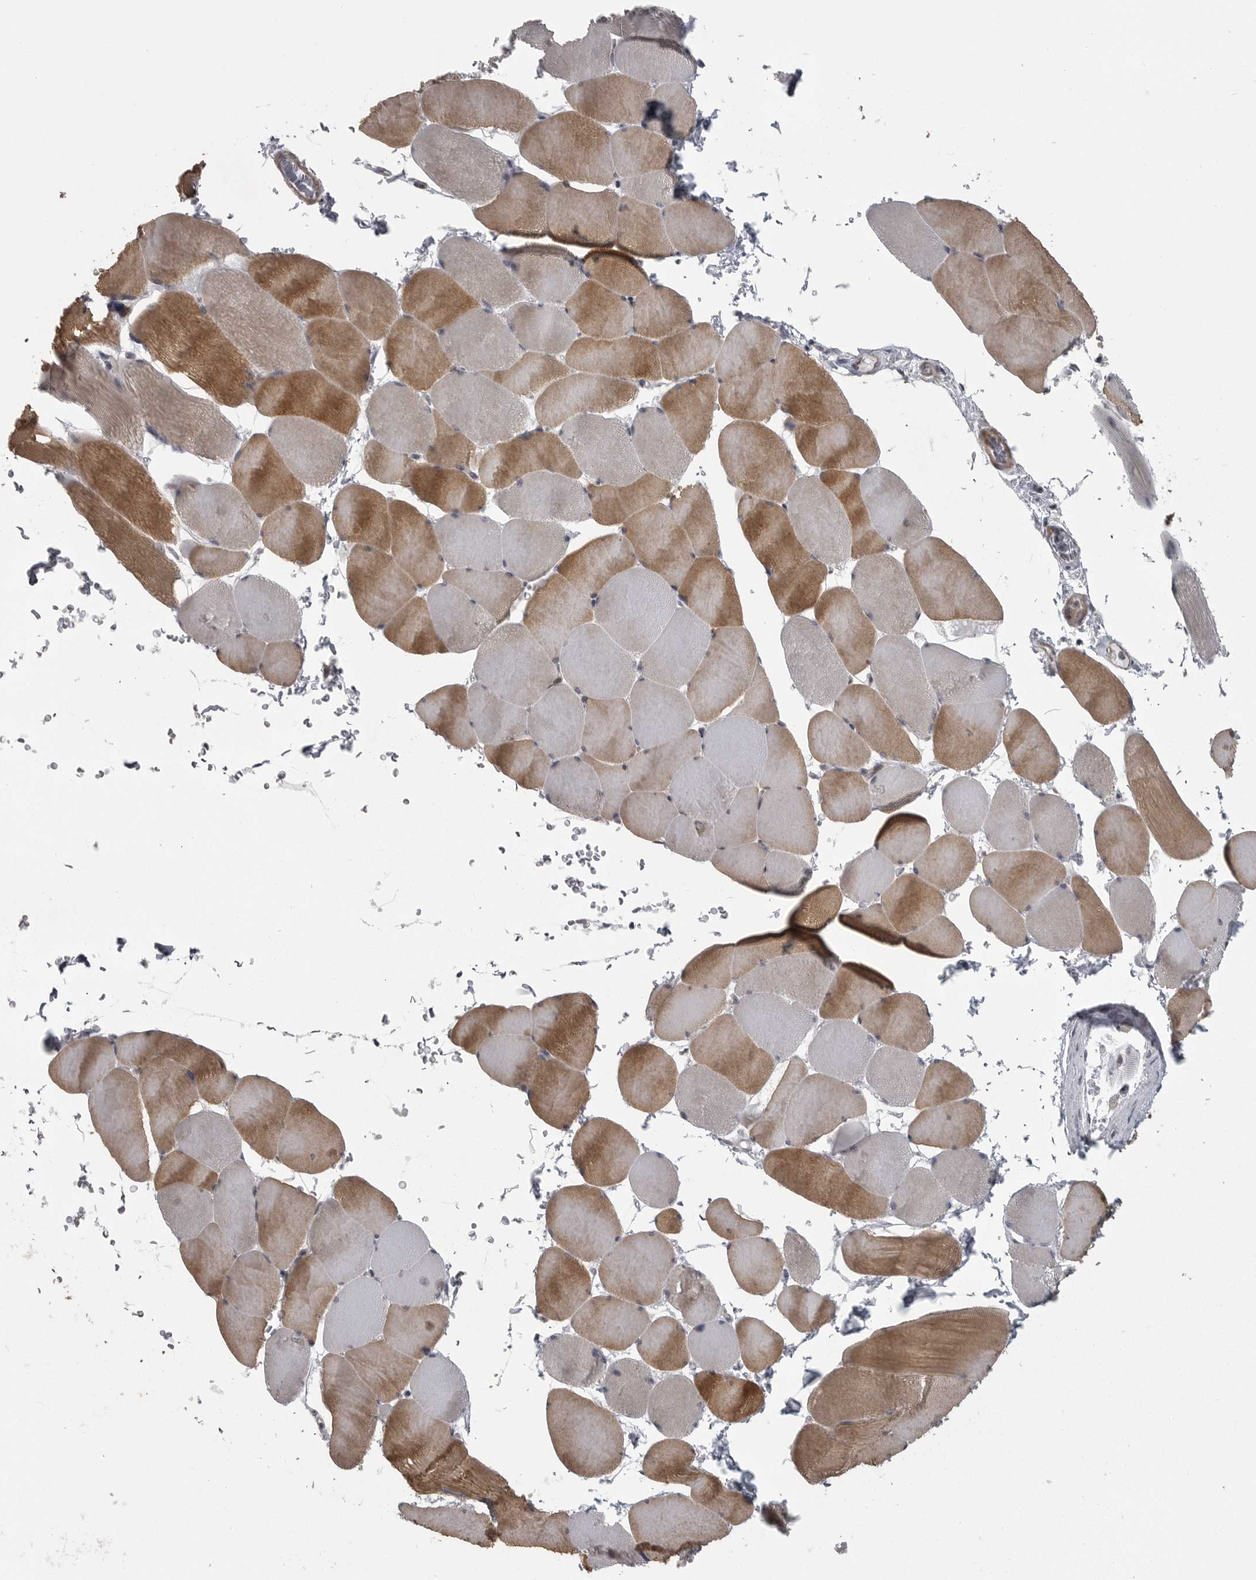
{"staining": {"intensity": "moderate", "quantity": ">75%", "location": "cytoplasmic/membranous"}, "tissue": "skeletal muscle", "cell_type": "Myocytes", "image_type": "normal", "snomed": [{"axis": "morphology", "description": "Normal tissue, NOS"}, {"axis": "topography", "description": "Skeletal muscle"}], "caption": "IHC image of normal skeletal muscle stained for a protein (brown), which demonstrates medium levels of moderate cytoplasmic/membranous staining in approximately >75% of myocytes.", "gene": "PPP1R9A", "patient": {"sex": "male", "age": 62}}